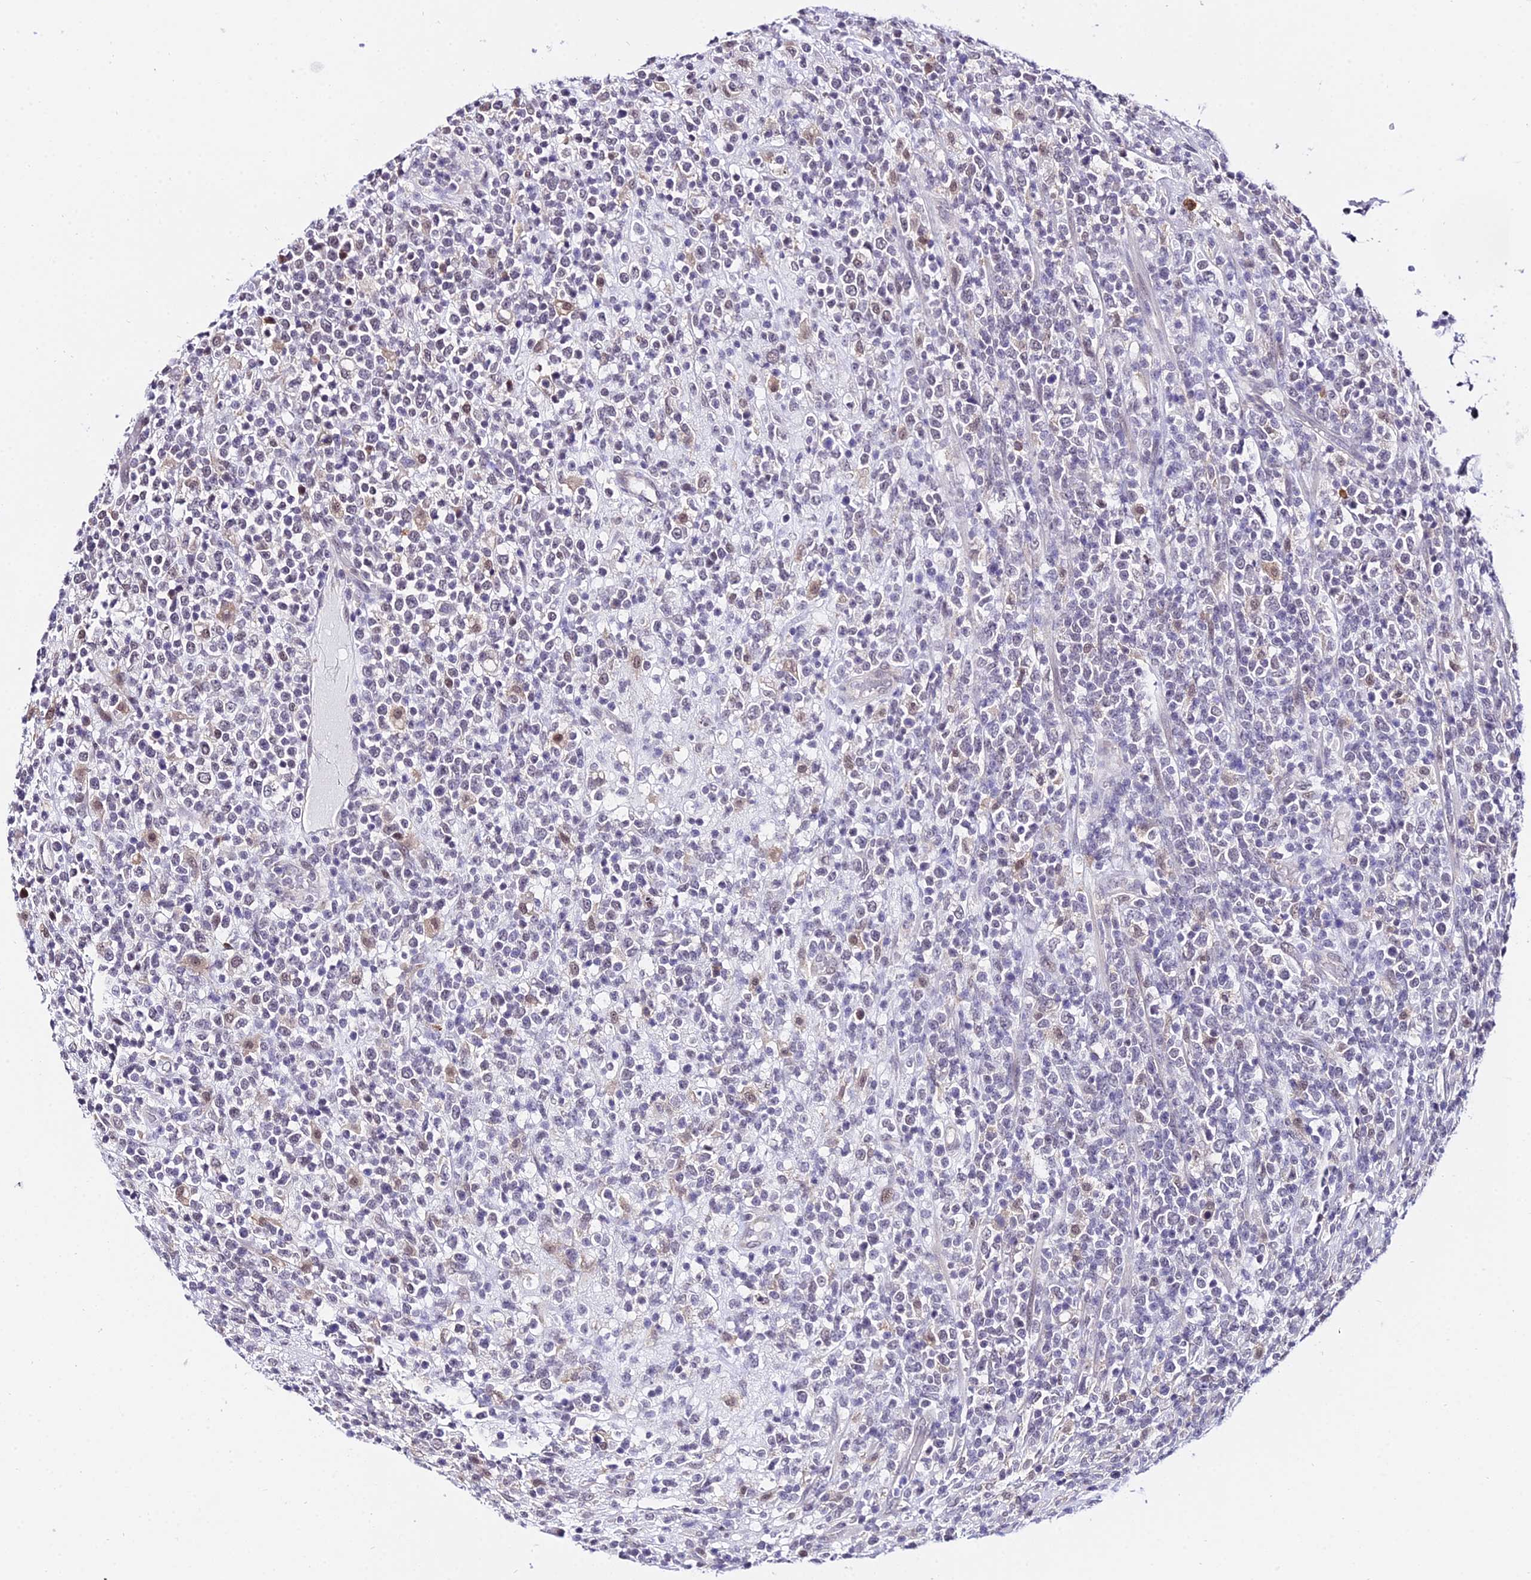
{"staining": {"intensity": "negative", "quantity": "none", "location": "none"}, "tissue": "lymphoma", "cell_type": "Tumor cells", "image_type": "cancer", "snomed": [{"axis": "morphology", "description": "Malignant lymphoma, non-Hodgkin's type, High grade"}, {"axis": "topography", "description": "Colon"}], "caption": "The immunohistochemistry photomicrograph has no significant positivity in tumor cells of lymphoma tissue.", "gene": "POLR2I", "patient": {"sex": "female", "age": 53}}